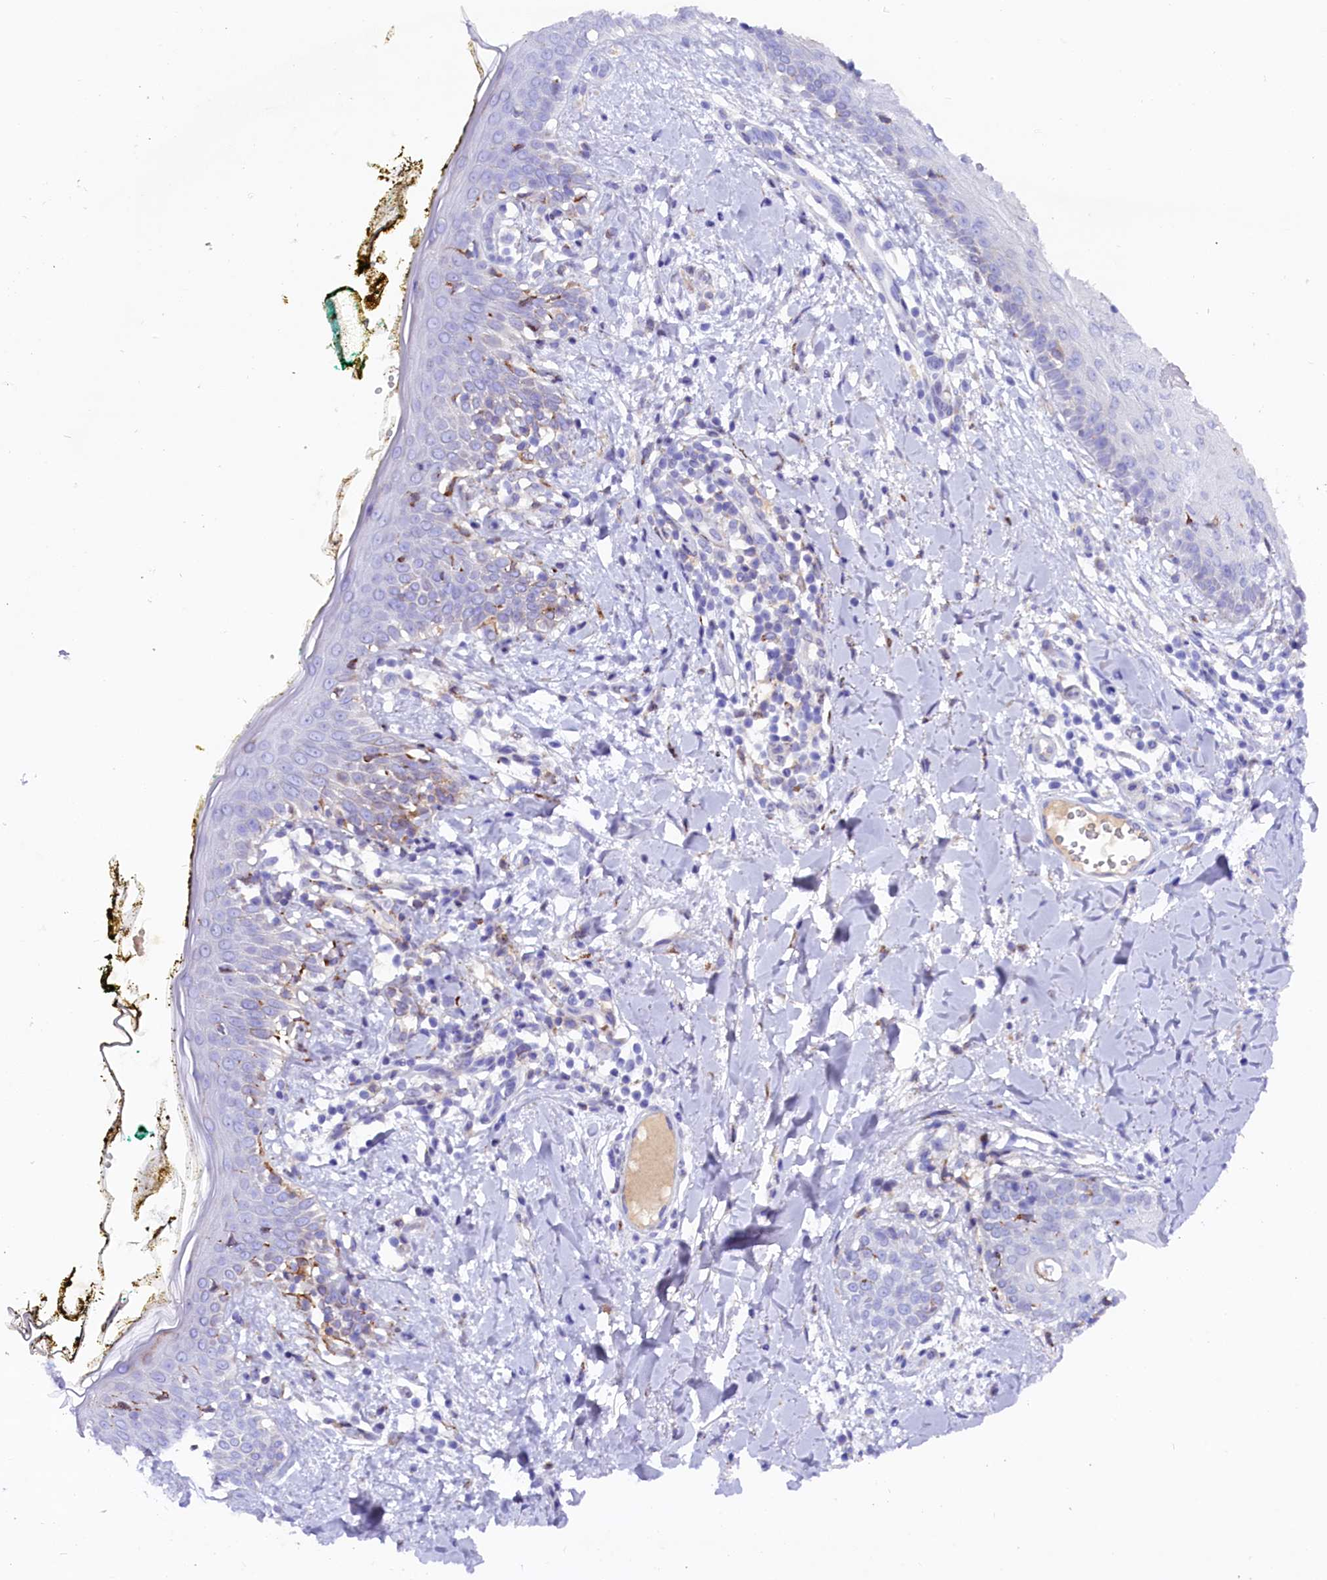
{"staining": {"intensity": "negative", "quantity": "none", "location": "none"}, "tissue": "skin", "cell_type": "Fibroblasts", "image_type": "normal", "snomed": [{"axis": "morphology", "description": "Normal tissue, NOS"}, {"axis": "topography", "description": "Skin"}], "caption": "Immunohistochemistry histopathology image of normal human skin stained for a protein (brown), which demonstrates no expression in fibroblasts.", "gene": "CMTR2", "patient": {"sex": "female", "age": 34}}